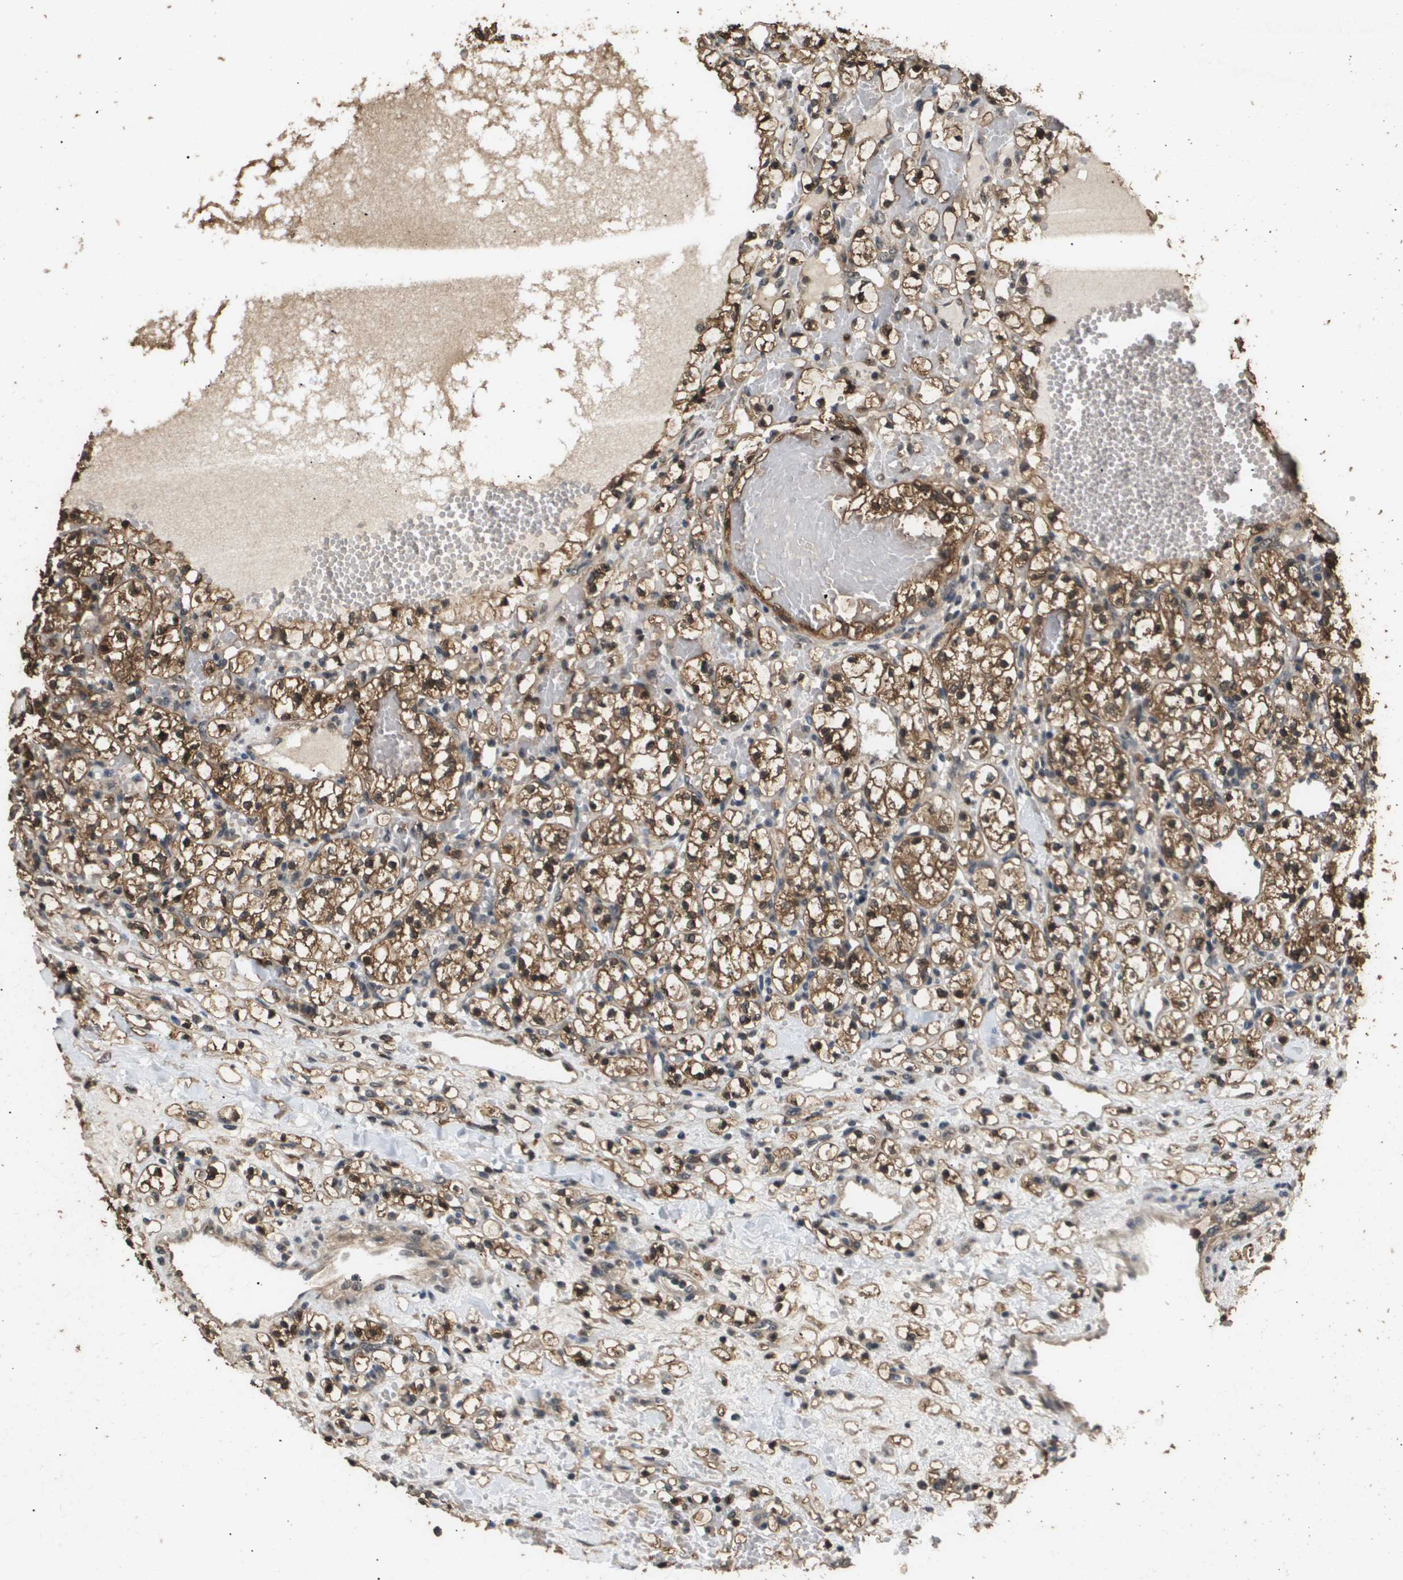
{"staining": {"intensity": "moderate", "quantity": ">75%", "location": "cytoplasmic/membranous,nuclear"}, "tissue": "renal cancer", "cell_type": "Tumor cells", "image_type": "cancer", "snomed": [{"axis": "morphology", "description": "Adenocarcinoma, NOS"}, {"axis": "topography", "description": "Kidney"}], "caption": "Human renal adenocarcinoma stained for a protein (brown) demonstrates moderate cytoplasmic/membranous and nuclear positive staining in approximately >75% of tumor cells.", "gene": "ING1", "patient": {"sex": "female", "age": 60}}